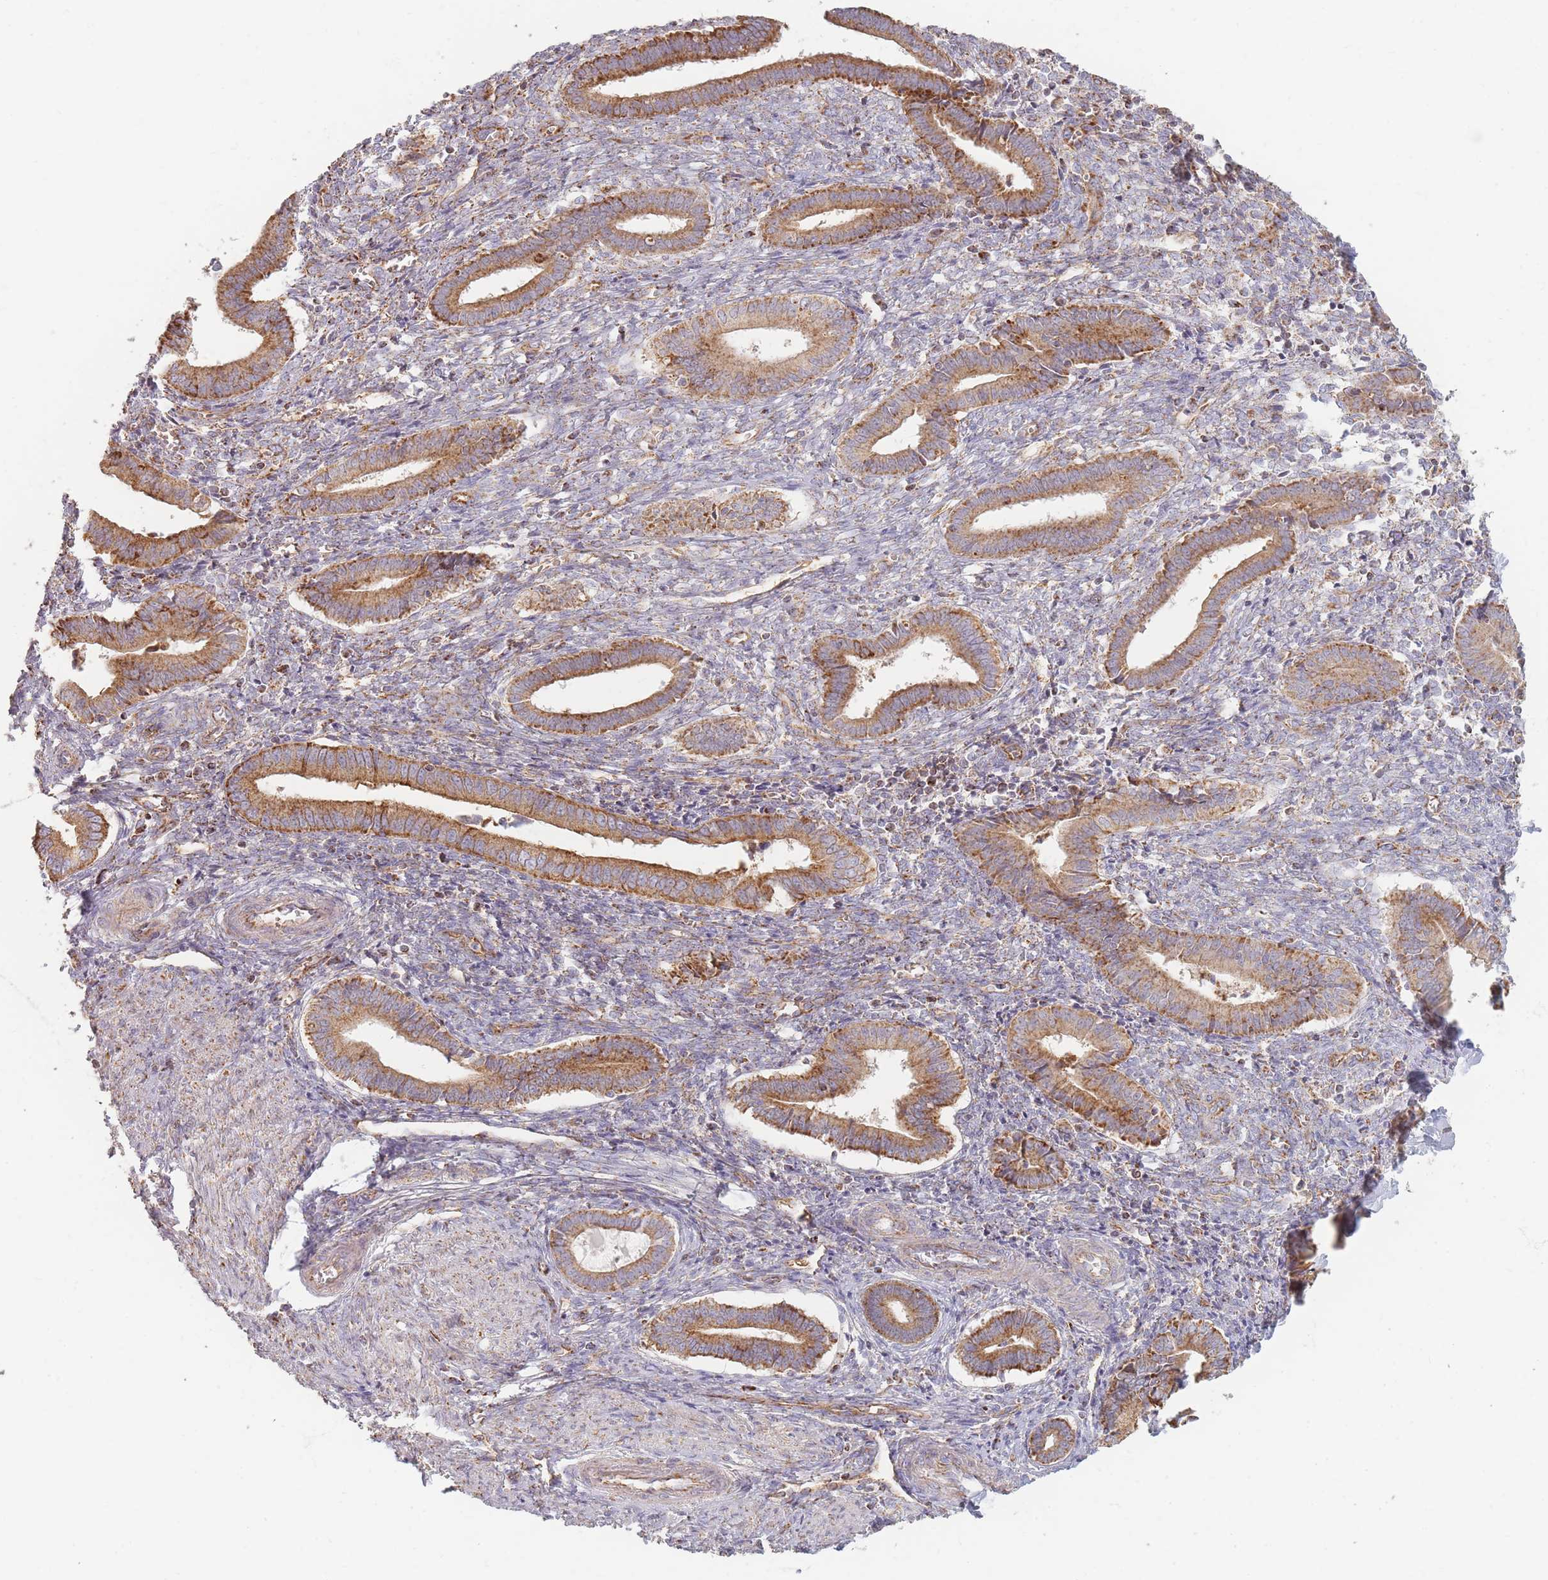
{"staining": {"intensity": "moderate", "quantity": ">75%", "location": "cytoplasmic/membranous"}, "tissue": "endometrium", "cell_type": "Cells in endometrial stroma", "image_type": "normal", "snomed": [{"axis": "morphology", "description": "Normal tissue, NOS"}, {"axis": "topography", "description": "Other"}, {"axis": "topography", "description": "Endometrium"}], "caption": "Protein expression analysis of benign human endometrium reveals moderate cytoplasmic/membranous staining in about >75% of cells in endometrial stroma. The protein of interest is stained brown, and the nuclei are stained in blue (DAB (3,3'-diaminobenzidine) IHC with brightfield microscopy, high magnification).", "gene": "ESRP2", "patient": {"sex": "female", "age": 44}}